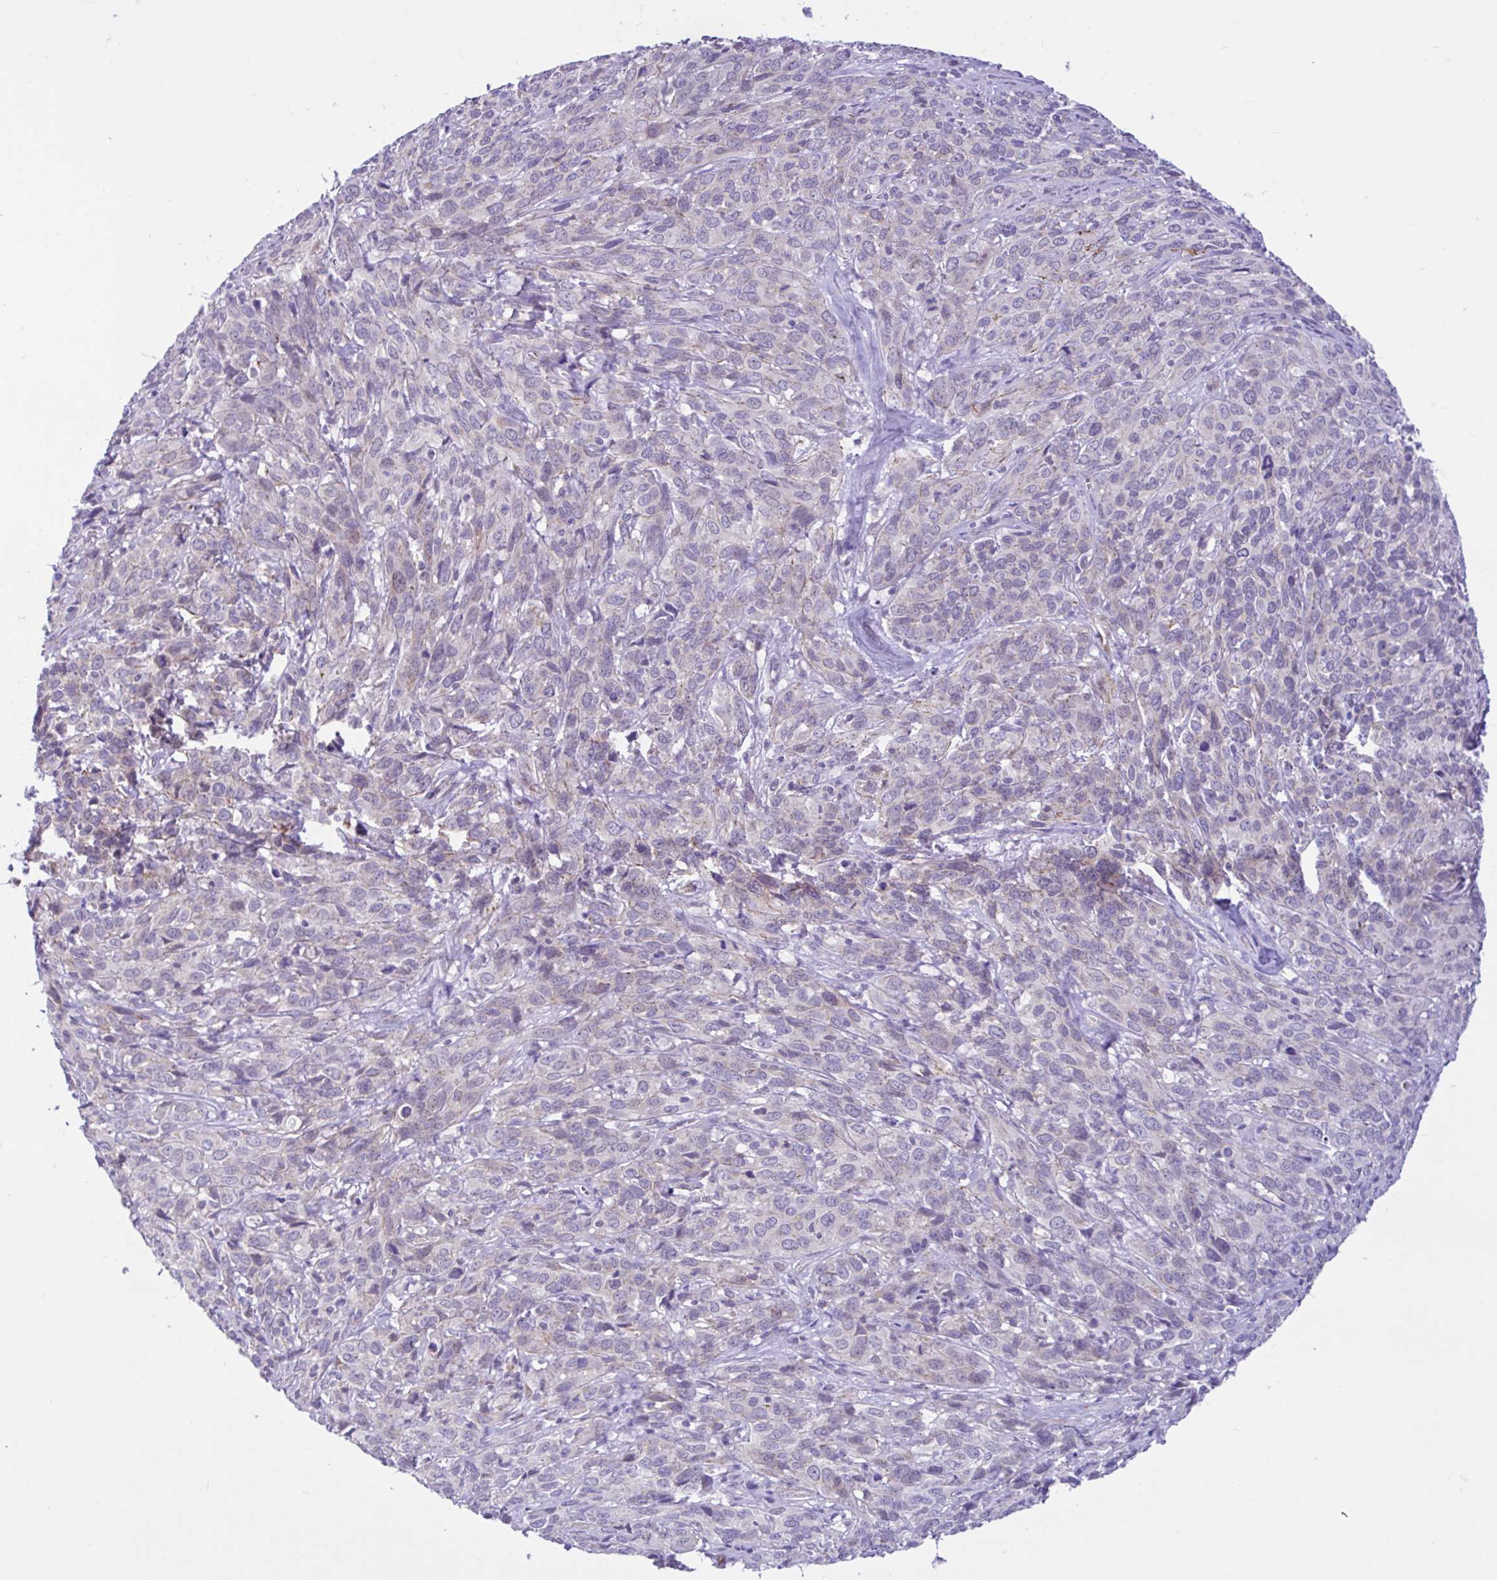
{"staining": {"intensity": "negative", "quantity": "none", "location": "none"}, "tissue": "cervical cancer", "cell_type": "Tumor cells", "image_type": "cancer", "snomed": [{"axis": "morphology", "description": "Squamous cell carcinoma, NOS"}, {"axis": "topography", "description": "Cervix"}], "caption": "This is an immunohistochemistry (IHC) histopathology image of cervical squamous cell carcinoma. There is no positivity in tumor cells.", "gene": "NDUFS2", "patient": {"sex": "female", "age": 51}}